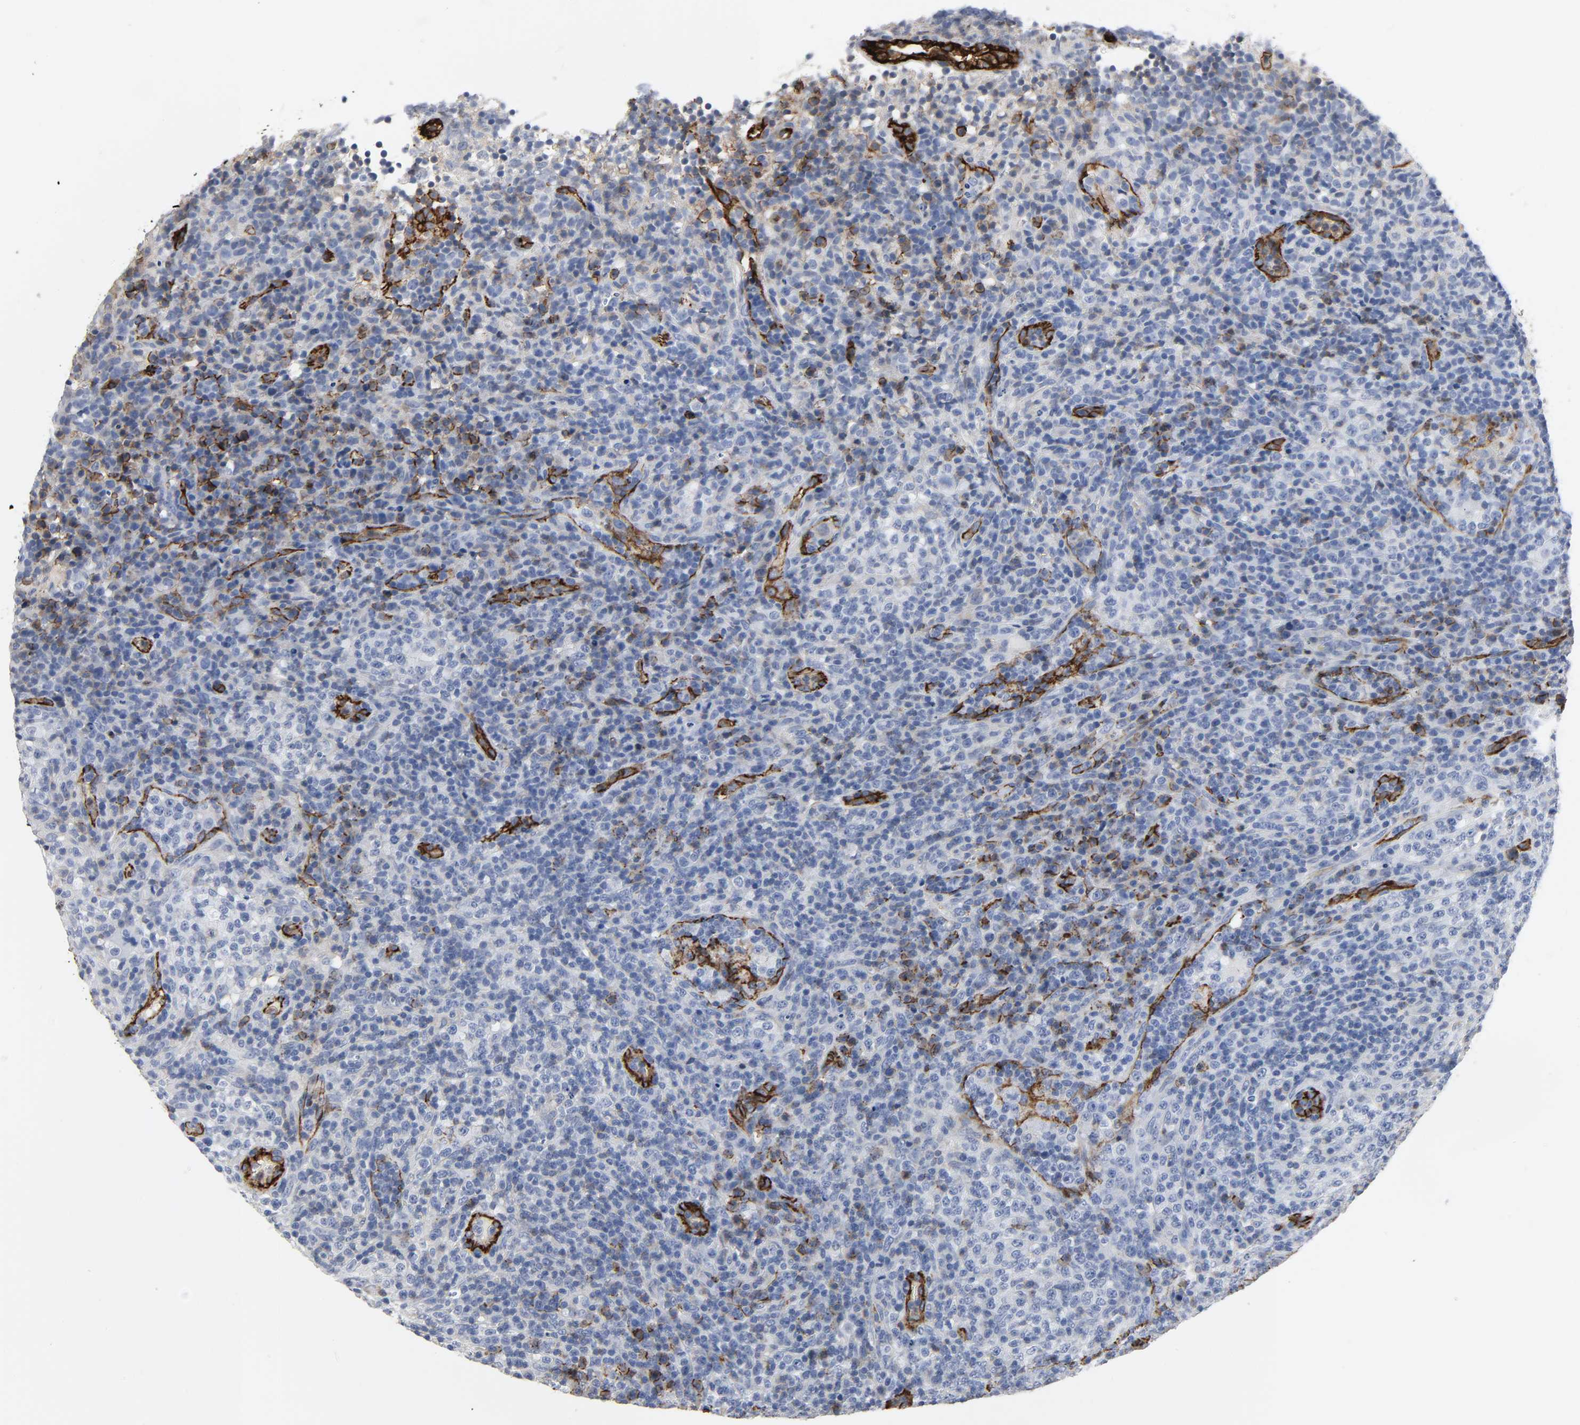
{"staining": {"intensity": "negative", "quantity": "none", "location": "none"}, "tissue": "lymphoma", "cell_type": "Tumor cells", "image_type": "cancer", "snomed": [{"axis": "morphology", "description": "Malignant lymphoma, non-Hodgkin's type, High grade"}, {"axis": "topography", "description": "Lymph node"}], "caption": "High power microscopy image of an immunohistochemistry (IHC) photomicrograph of malignant lymphoma, non-Hodgkin's type (high-grade), revealing no significant positivity in tumor cells.", "gene": "PECAM1", "patient": {"sex": "female", "age": 76}}